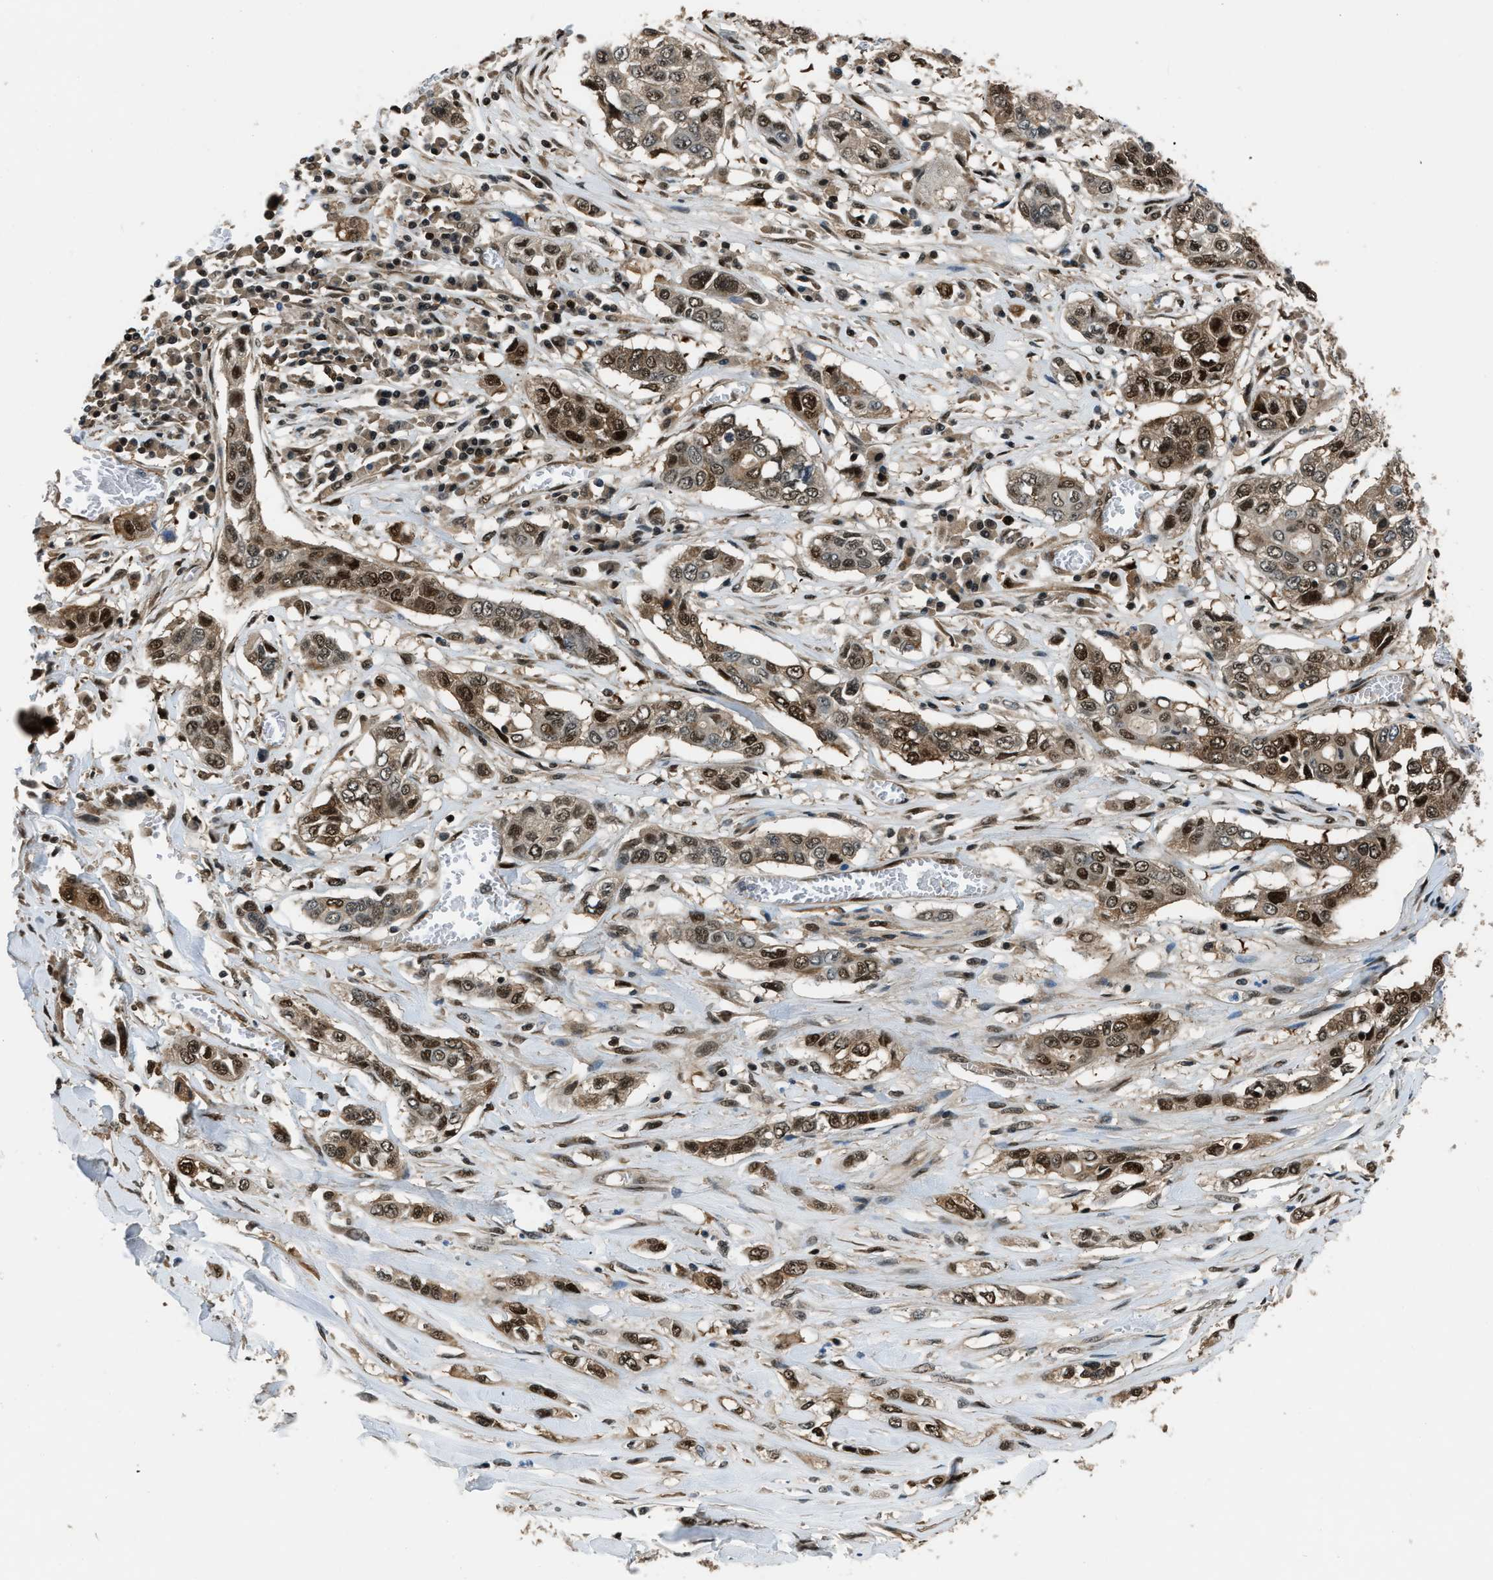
{"staining": {"intensity": "strong", "quantity": ">75%", "location": "cytoplasmic/membranous,nuclear"}, "tissue": "lung cancer", "cell_type": "Tumor cells", "image_type": "cancer", "snomed": [{"axis": "morphology", "description": "Squamous cell carcinoma, NOS"}, {"axis": "topography", "description": "Lung"}], "caption": "Lung squamous cell carcinoma stained with IHC shows strong cytoplasmic/membranous and nuclear positivity in about >75% of tumor cells.", "gene": "NUDCD3", "patient": {"sex": "male", "age": 71}}